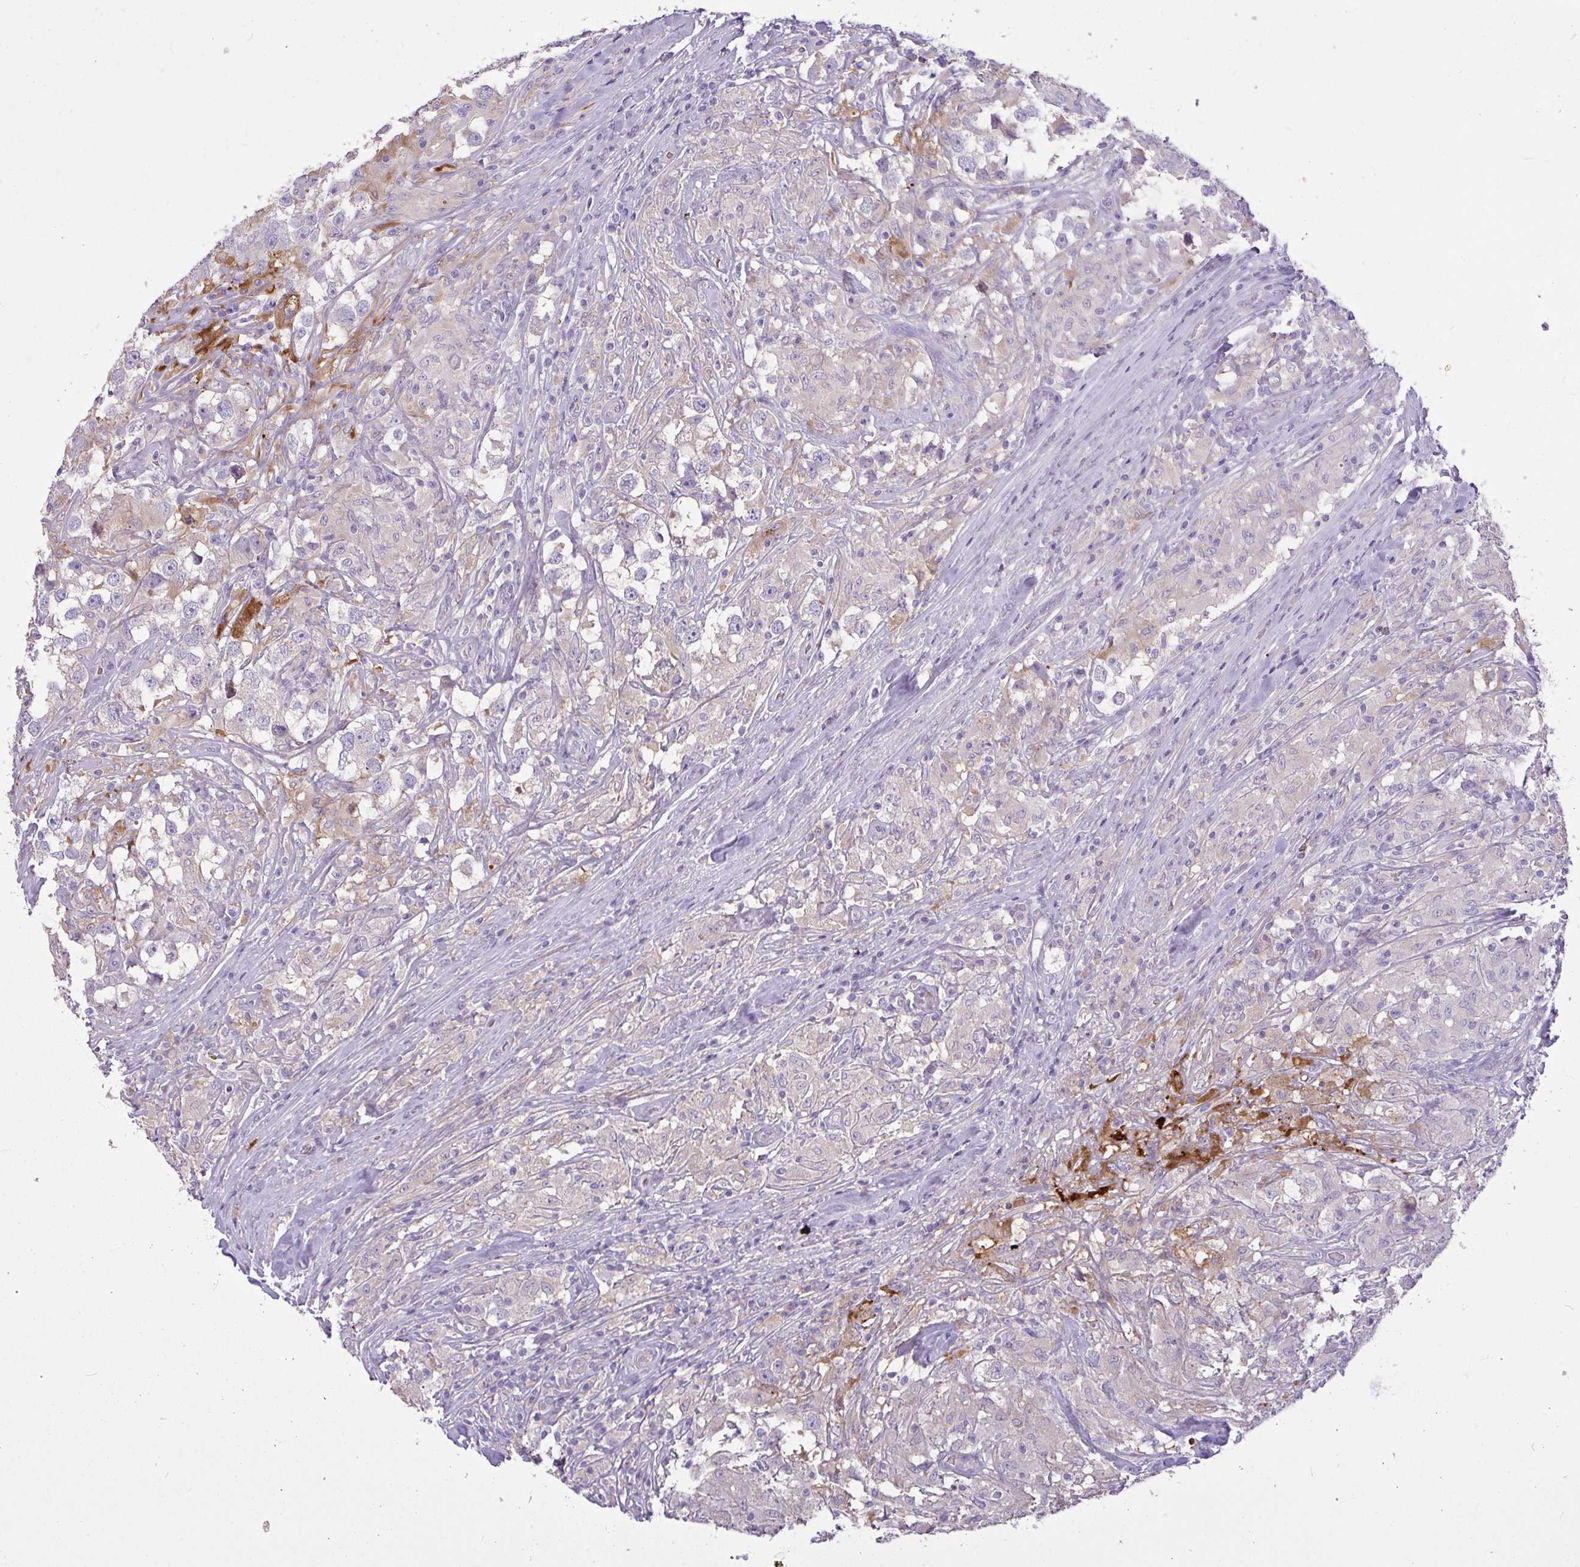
{"staining": {"intensity": "negative", "quantity": "none", "location": "none"}, "tissue": "testis cancer", "cell_type": "Tumor cells", "image_type": "cancer", "snomed": [{"axis": "morphology", "description": "Seminoma, NOS"}, {"axis": "topography", "description": "Testis"}], "caption": "IHC photomicrograph of human testis cancer stained for a protein (brown), which displays no positivity in tumor cells. (Brightfield microscopy of DAB (3,3'-diaminobenzidine) immunohistochemistry (IHC) at high magnification).", "gene": "MOCS1", "patient": {"sex": "male", "age": 46}}